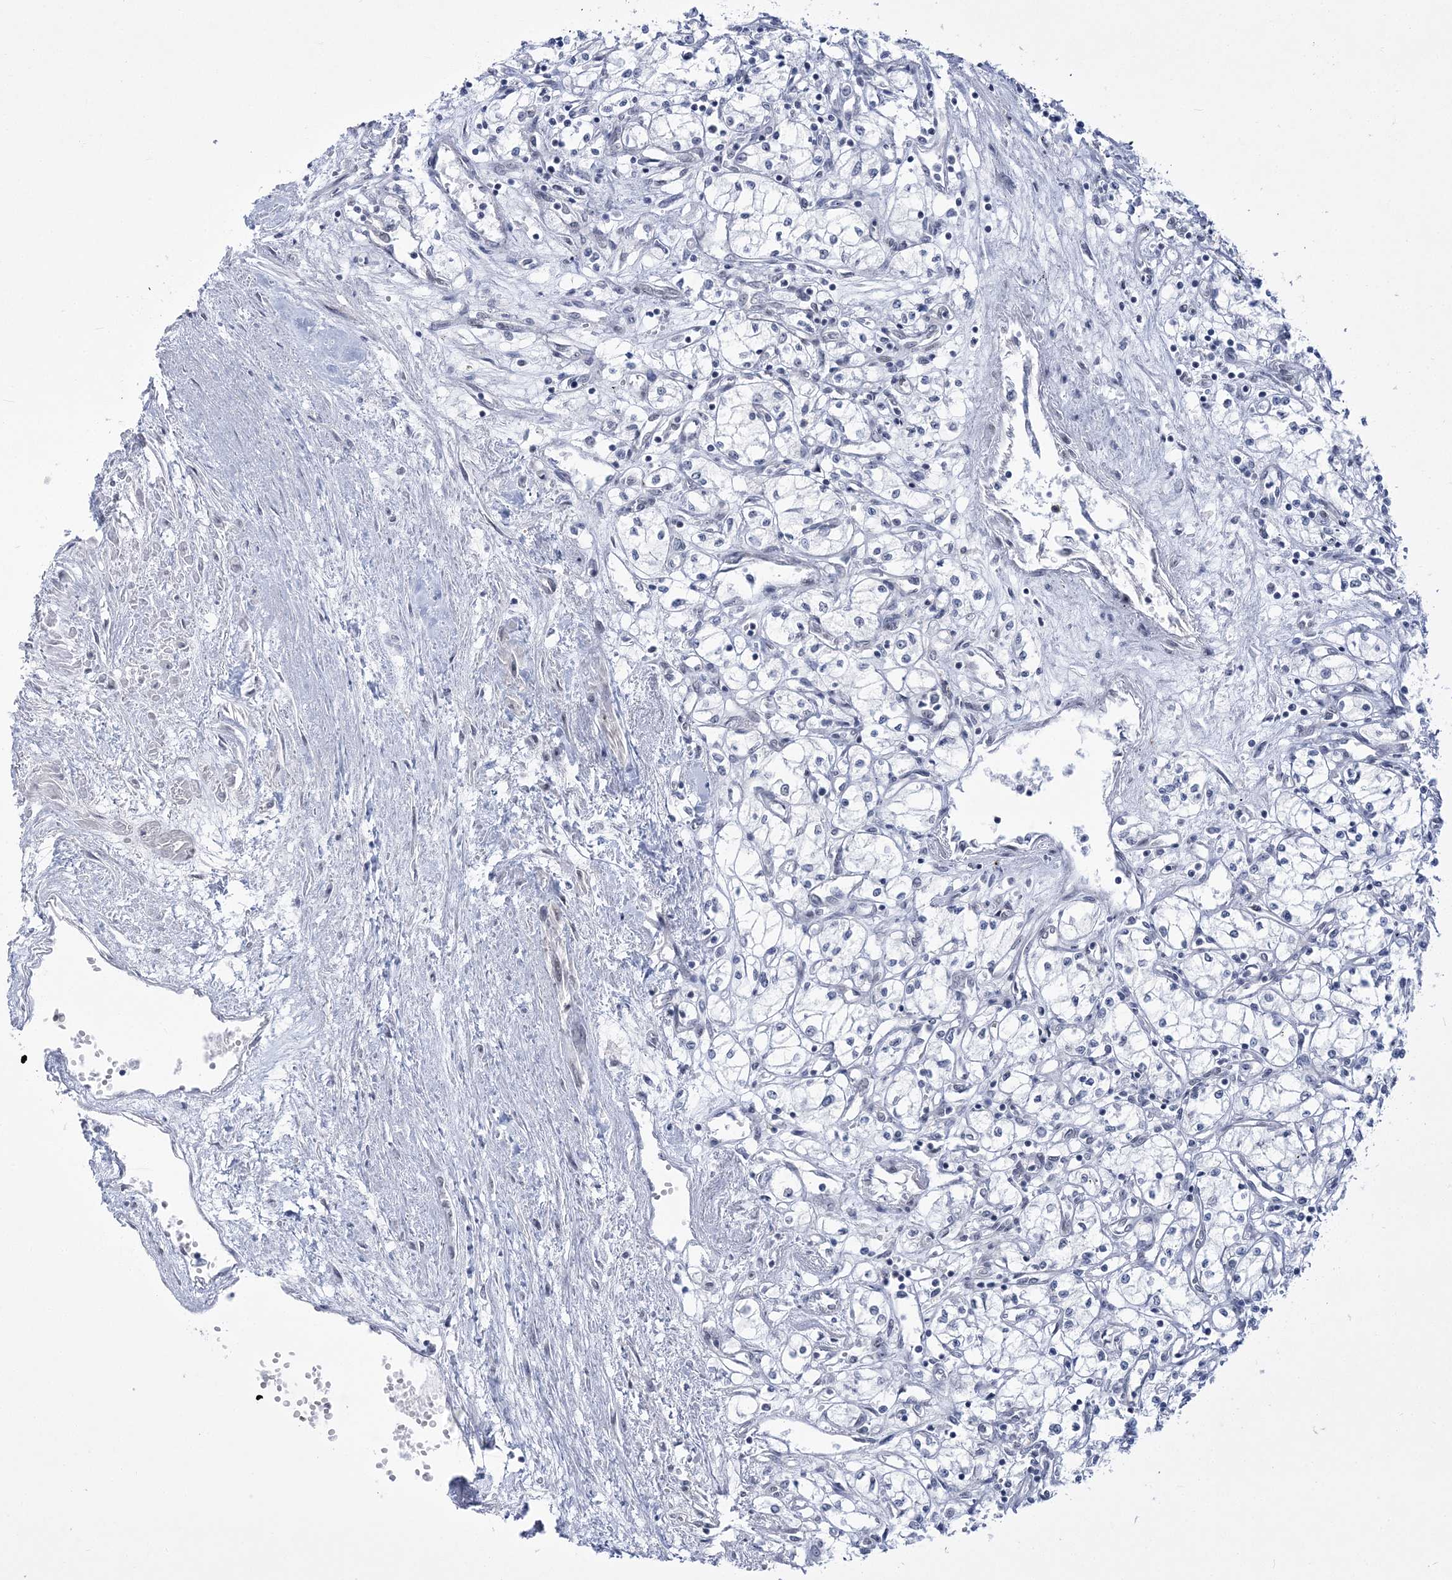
{"staining": {"intensity": "negative", "quantity": "none", "location": "none"}, "tissue": "renal cancer", "cell_type": "Tumor cells", "image_type": "cancer", "snomed": [{"axis": "morphology", "description": "Adenocarcinoma, NOS"}, {"axis": "topography", "description": "Kidney"}], "caption": "IHC of renal cancer shows no expression in tumor cells.", "gene": "NSUN2", "patient": {"sex": "male", "age": 59}}